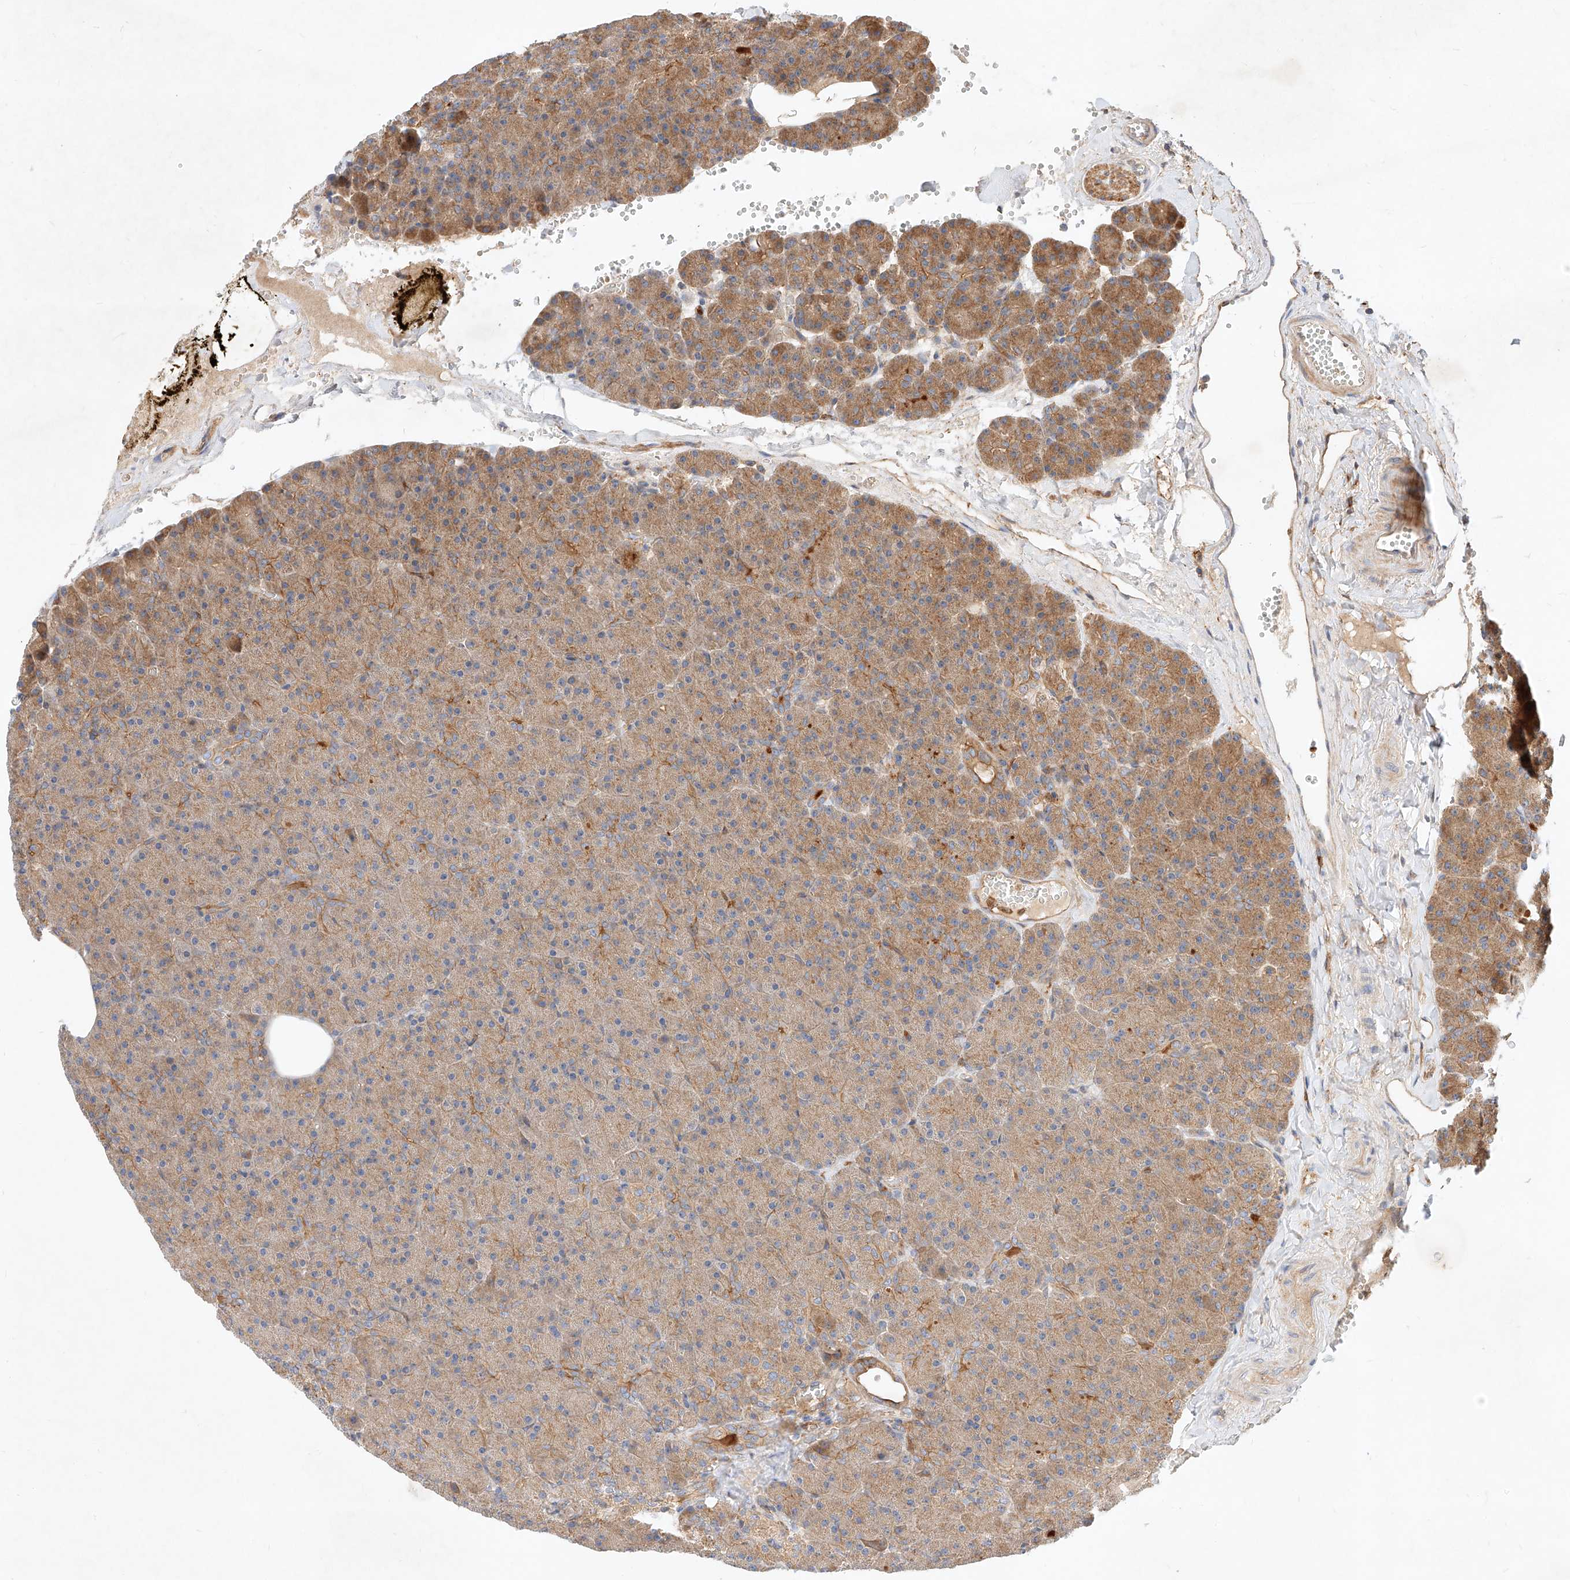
{"staining": {"intensity": "moderate", "quantity": ">75%", "location": "cytoplasmic/membranous"}, "tissue": "pancreas", "cell_type": "Exocrine glandular cells", "image_type": "normal", "snomed": [{"axis": "morphology", "description": "Normal tissue, NOS"}, {"axis": "morphology", "description": "Carcinoid, malignant, NOS"}, {"axis": "topography", "description": "Pancreas"}], "caption": "Immunohistochemistry staining of normal pancreas, which demonstrates medium levels of moderate cytoplasmic/membranous expression in approximately >75% of exocrine glandular cells indicating moderate cytoplasmic/membranous protein staining. The staining was performed using DAB (3,3'-diaminobenzidine) (brown) for protein detection and nuclei were counterstained in hematoxylin (blue).", "gene": "NFAM1", "patient": {"sex": "female", "age": 35}}